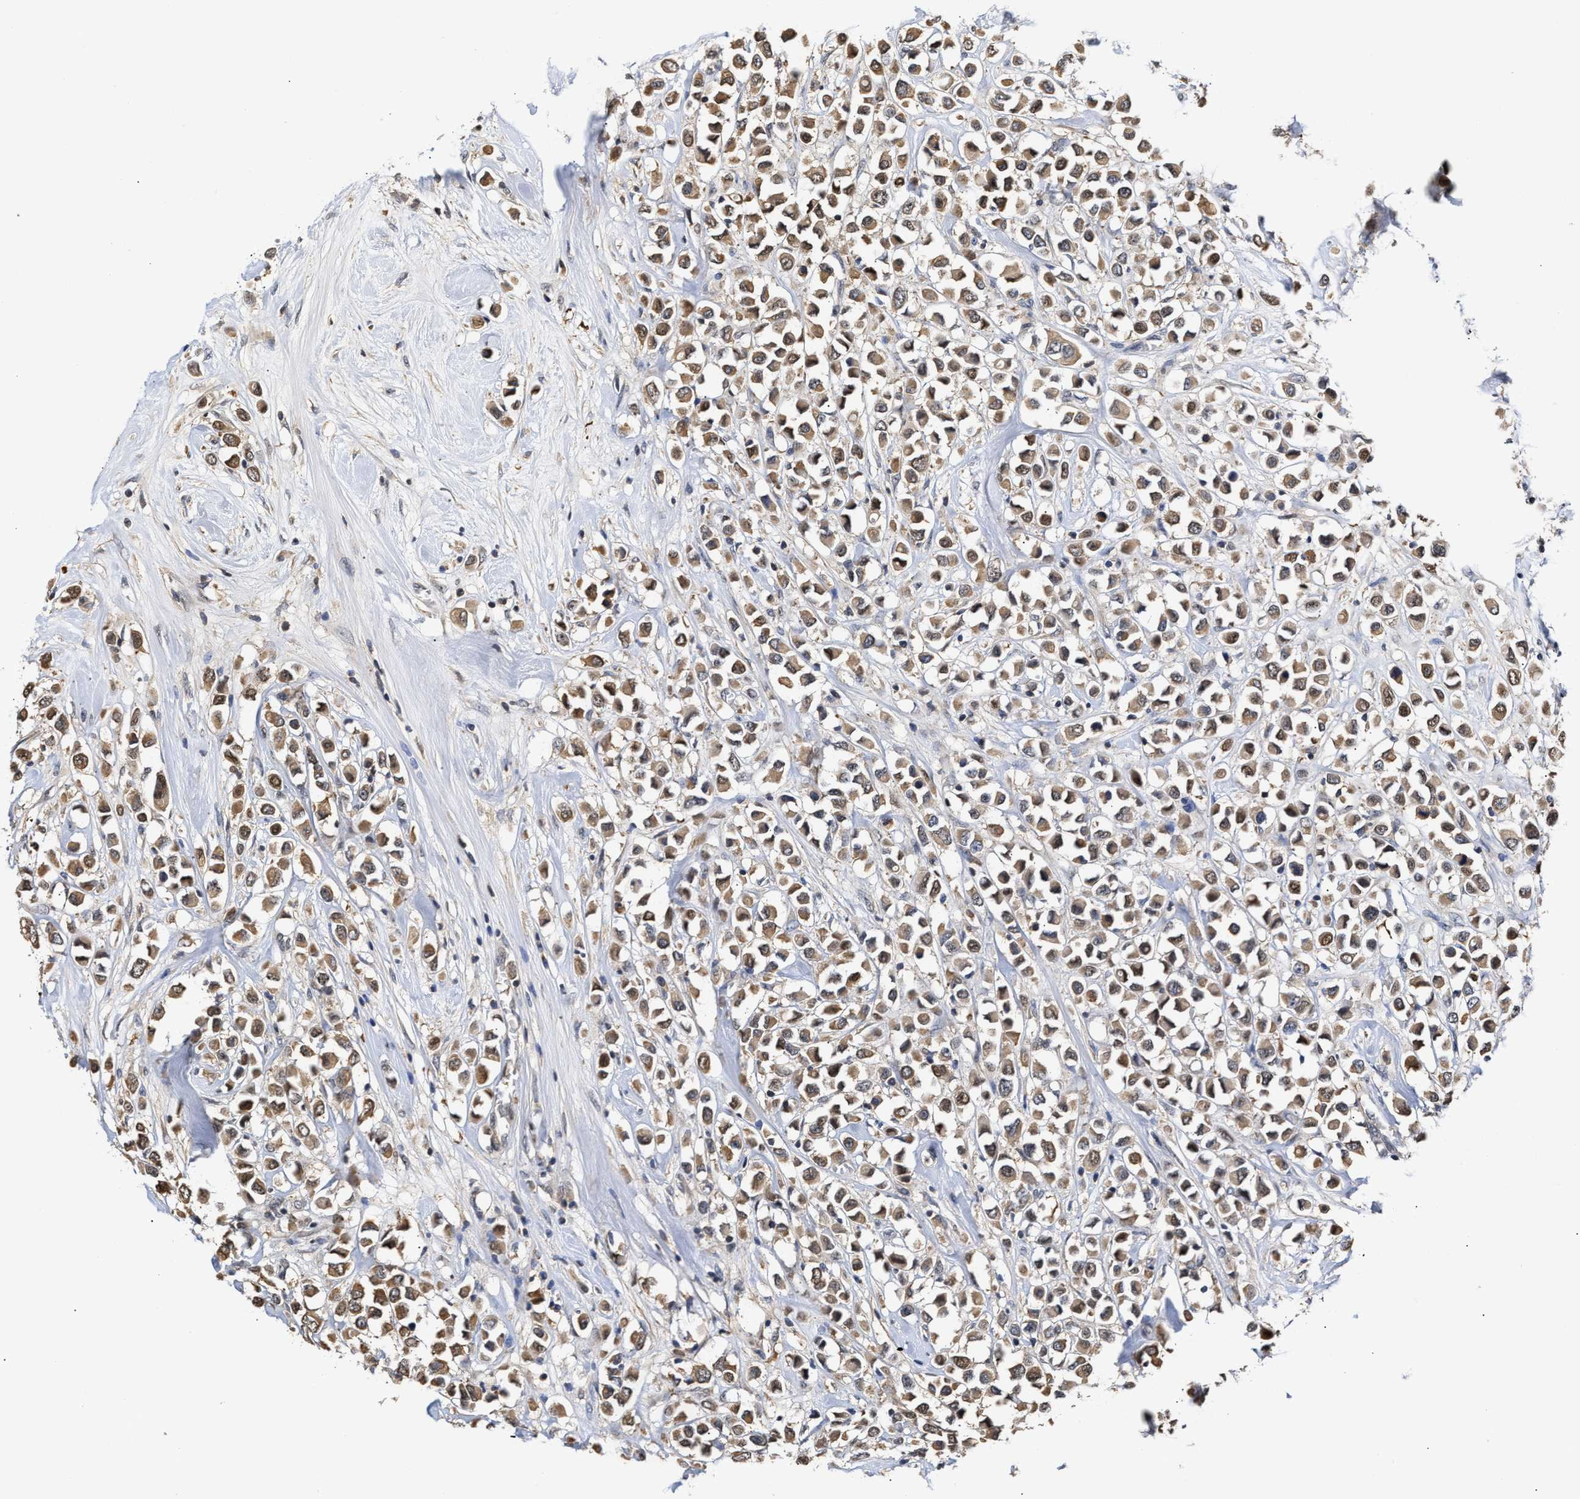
{"staining": {"intensity": "moderate", "quantity": ">75%", "location": "cytoplasmic/membranous"}, "tissue": "breast cancer", "cell_type": "Tumor cells", "image_type": "cancer", "snomed": [{"axis": "morphology", "description": "Duct carcinoma"}, {"axis": "topography", "description": "Breast"}], "caption": "Breast cancer stained for a protein (brown) shows moderate cytoplasmic/membranous positive staining in about >75% of tumor cells.", "gene": "KLHDC1", "patient": {"sex": "female", "age": 61}}